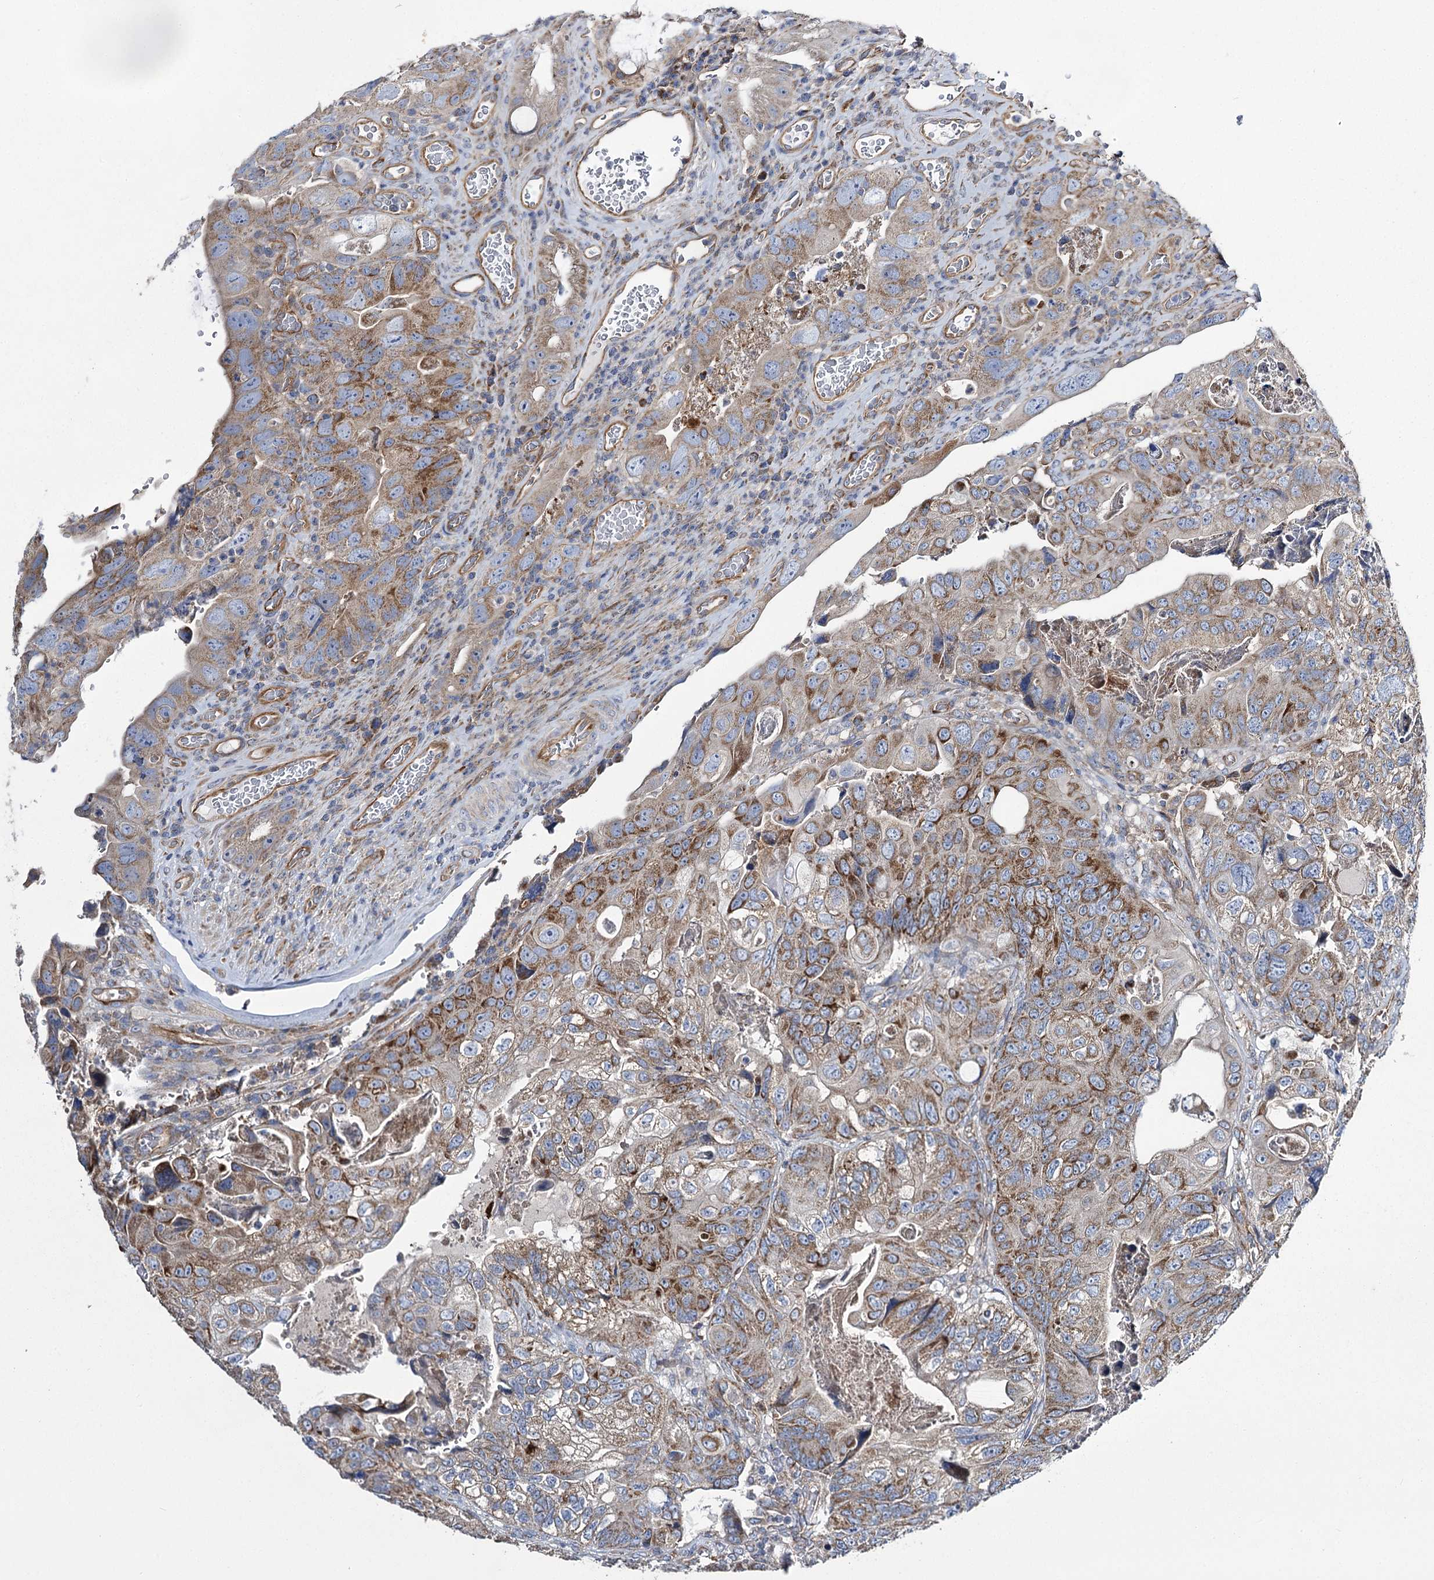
{"staining": {"intensity": "moderate", "quantity": ">75%", "location": "cytoplasmic/membranous"}, "tissue": "colorectal cancer", "cell_type": "Tumor cells", "image_type": "cancer", "snomed": [{"axis": "morphology", "description": "Adenocarcinoma, NOS"}, {"axis": "topography", "description": "Rectum"}], "caption": "Protein staining of colorectal adenocarcinoma tissue shows moderate cytoplasmic/membranous expression in about >75% of tumor cells.", "gene": "RMDN2", "patient": {"sex": "male", "age": 63}}